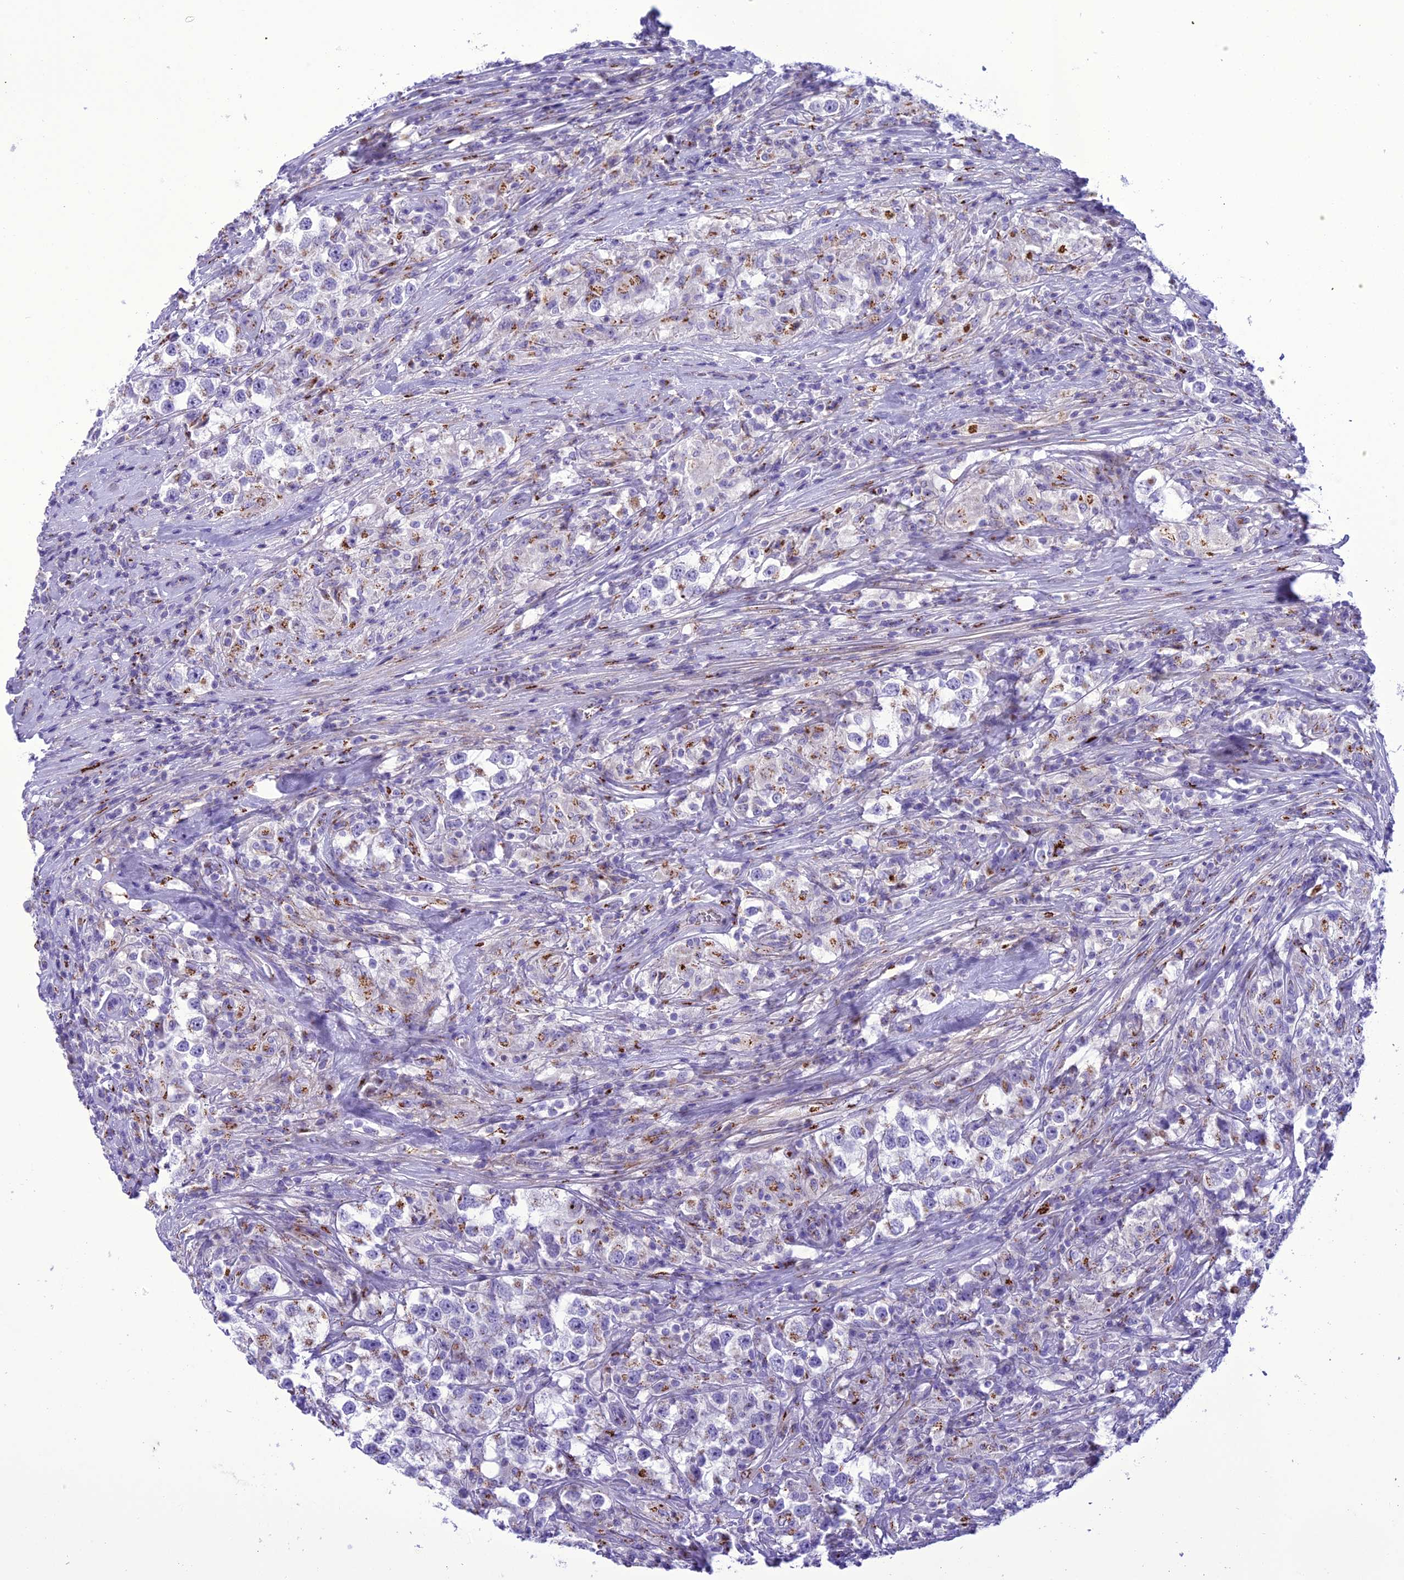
{"staining": {"intensity": "moderate", "quantity": "25%-75%", "location": "cytoplasmic/membranous"}, "tissue": "testis cancer", "cell_type": "Tumor cells", "image_type": "cancer", "snomed": [{"axis": "morphology", "description": "Seminoma, NOS"}, {"axis": "topography", "description": "Testis"}], "caption": "Human testis cancer (seminoma) stained with a brown dye exhibits moderate cytoplasmic/membranous positive positivity in approximately 25%-75% of tumor cells.", "gene": "GOLM2", "patient": {"sex": "male", "age": 46}}